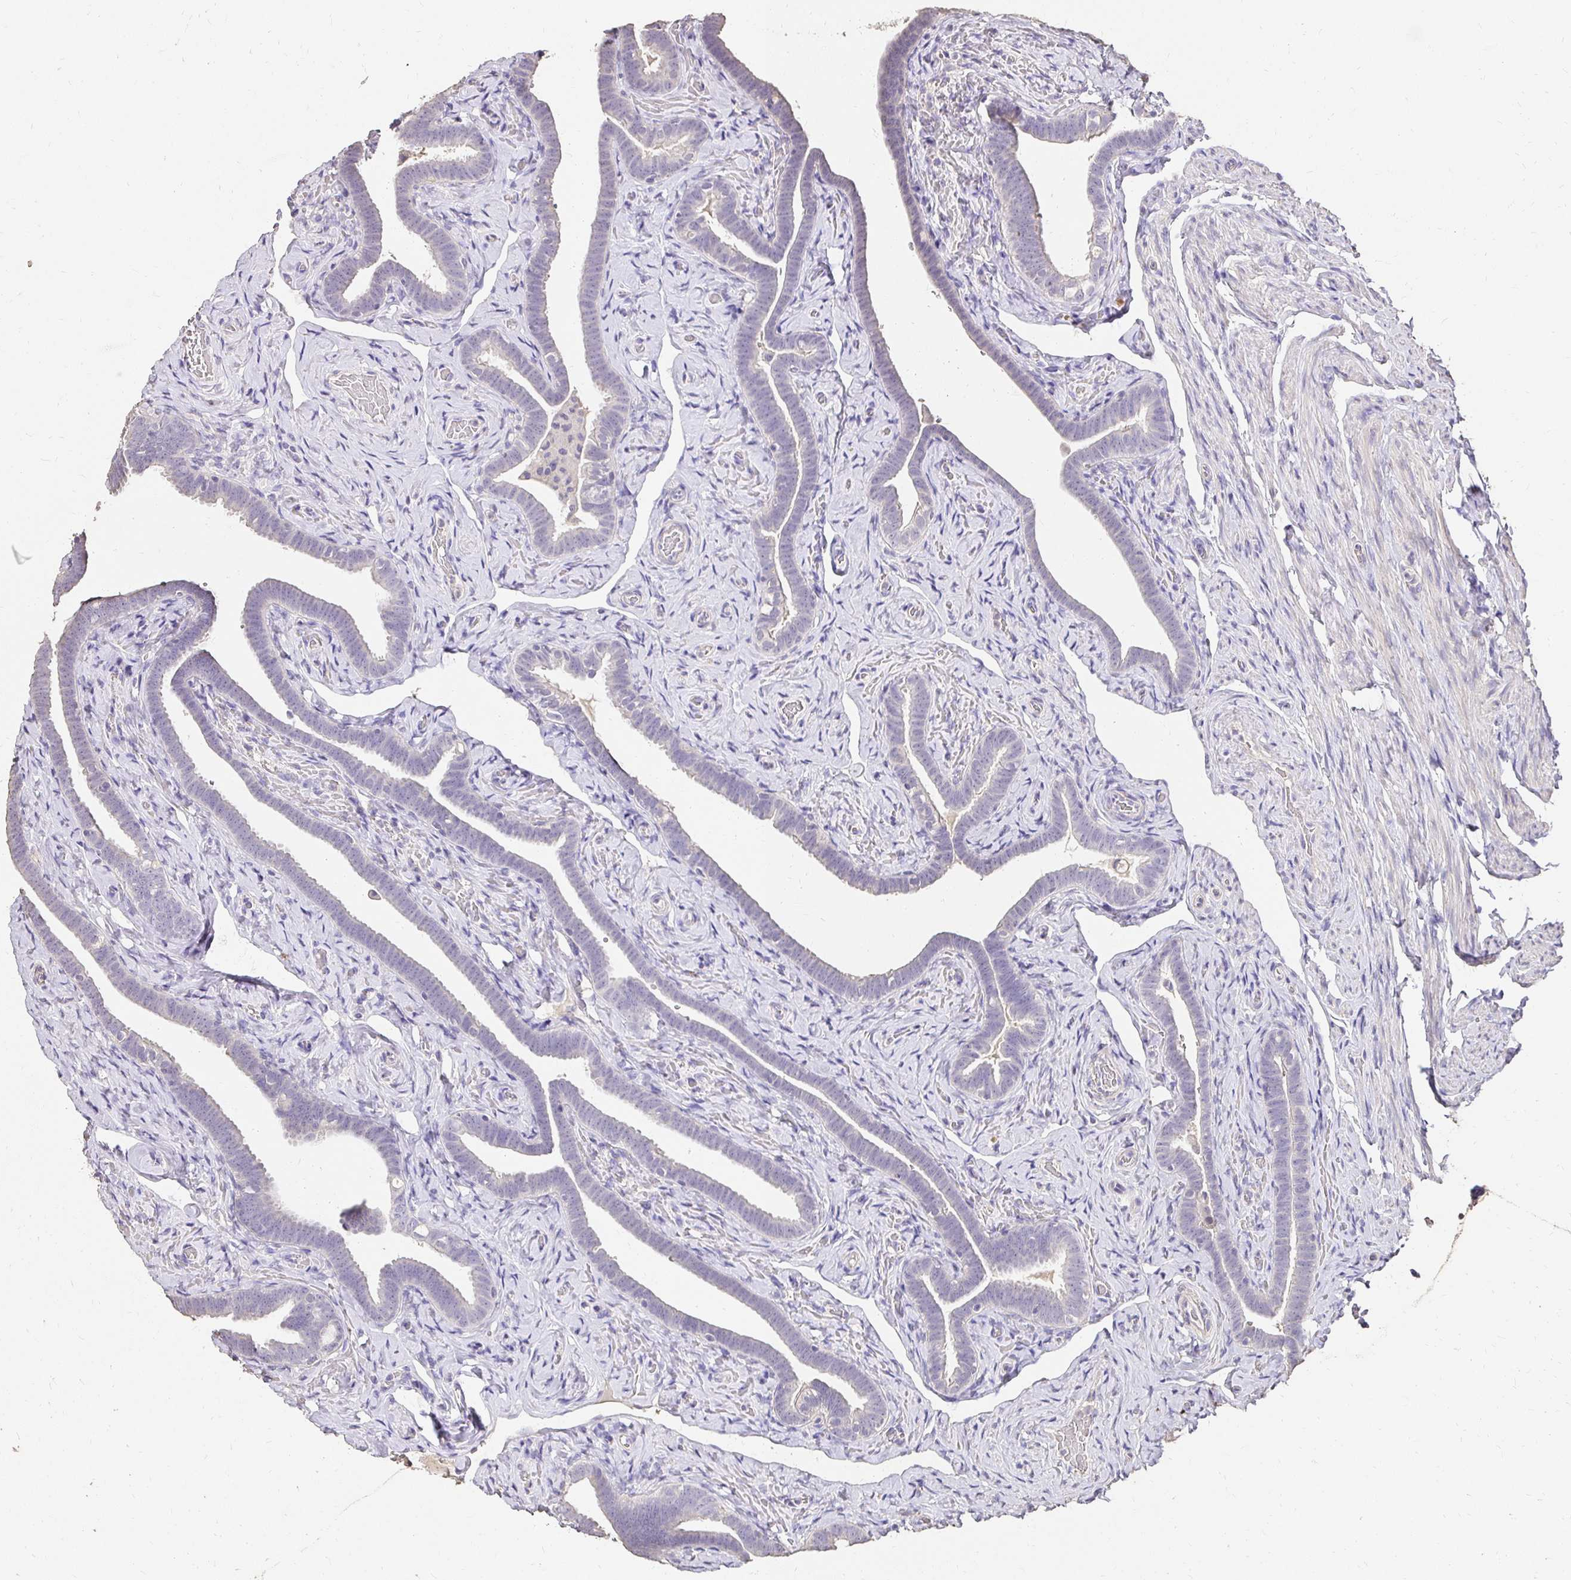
{"staining": {"intensity": "weak", "quantity": "<25%", "location": "cytoplasmic/membranous"}, "tissue": "fallopian tube", "cell_type": "Glandular cells", "image_type": "normal", "snomed": [{"axis": "morphology", "description": "Normal tissue, NOS"}, {"axis": "topography", "description": "Fallopian tube"}], "caption": "A high-resolution micrograph shows IHC staining of normal fallopian tube, which shows no significant positivity in glandular cells.", "gene": "UGT1A6", "patient": {"sex": "female", "age": 69}}